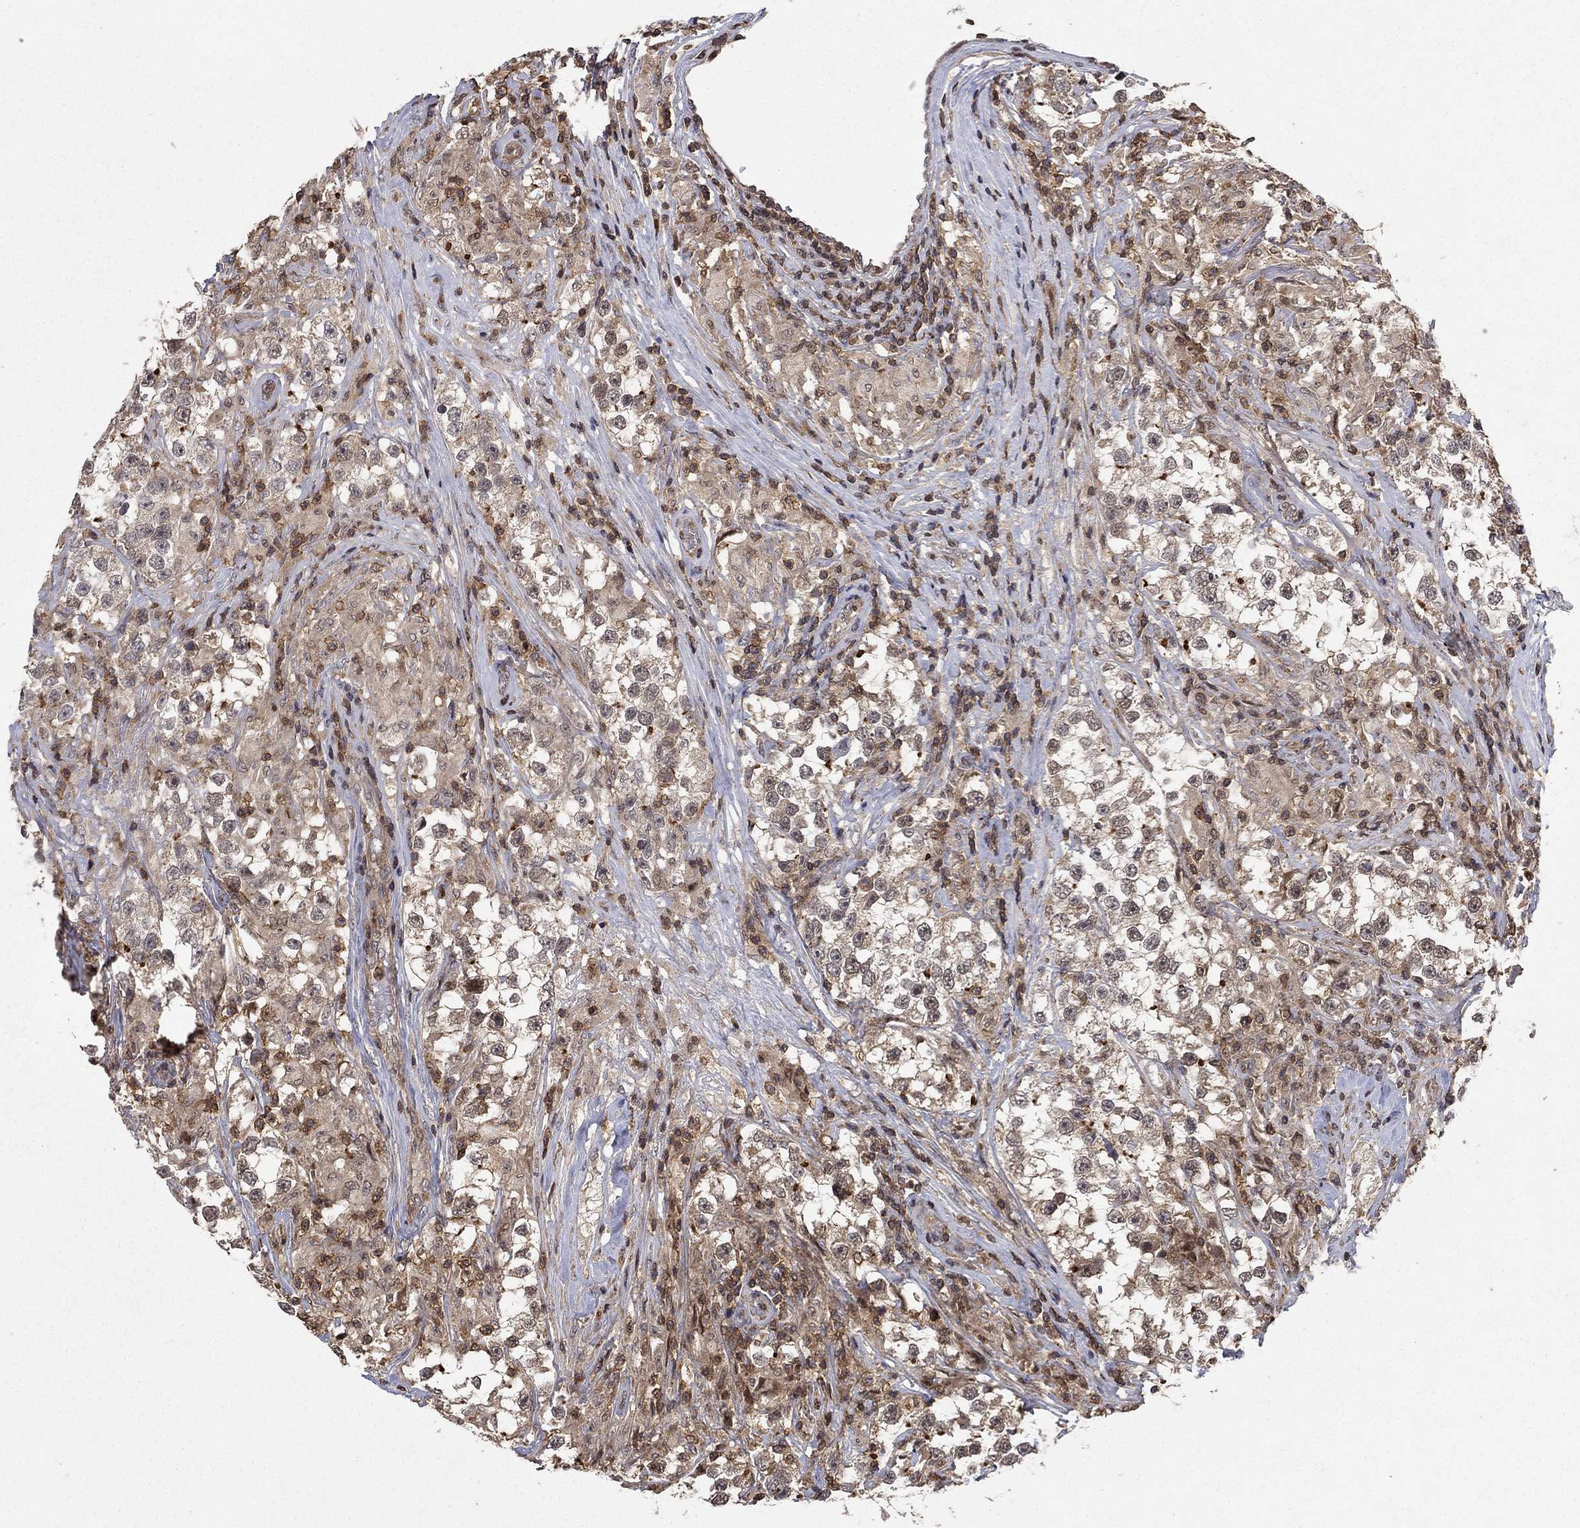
{"staining": {"intensity": "weak", "quantity": ">75%", "location": "cytoplasmic/membranous,nuclear"}, "tissue": "testis cancer", "cell_type": "Tumor cells", "image_type": "cancer", "snomed": [{"axis": "morphology", "description": "Seminoma, NOS"}, {"axis": "topography", "description": "Testis"}], "caption": "This histopathology image exhibits seminoma (testis) stained with IHC to label a protein in brown. The cytoplasmic/membranous and nuclear of tumor cells show weak positivity for the protein. Nuclei are counter-stained blue.", "gene": "CCDC66", "patient": {"sex": "male", "age": 46}}